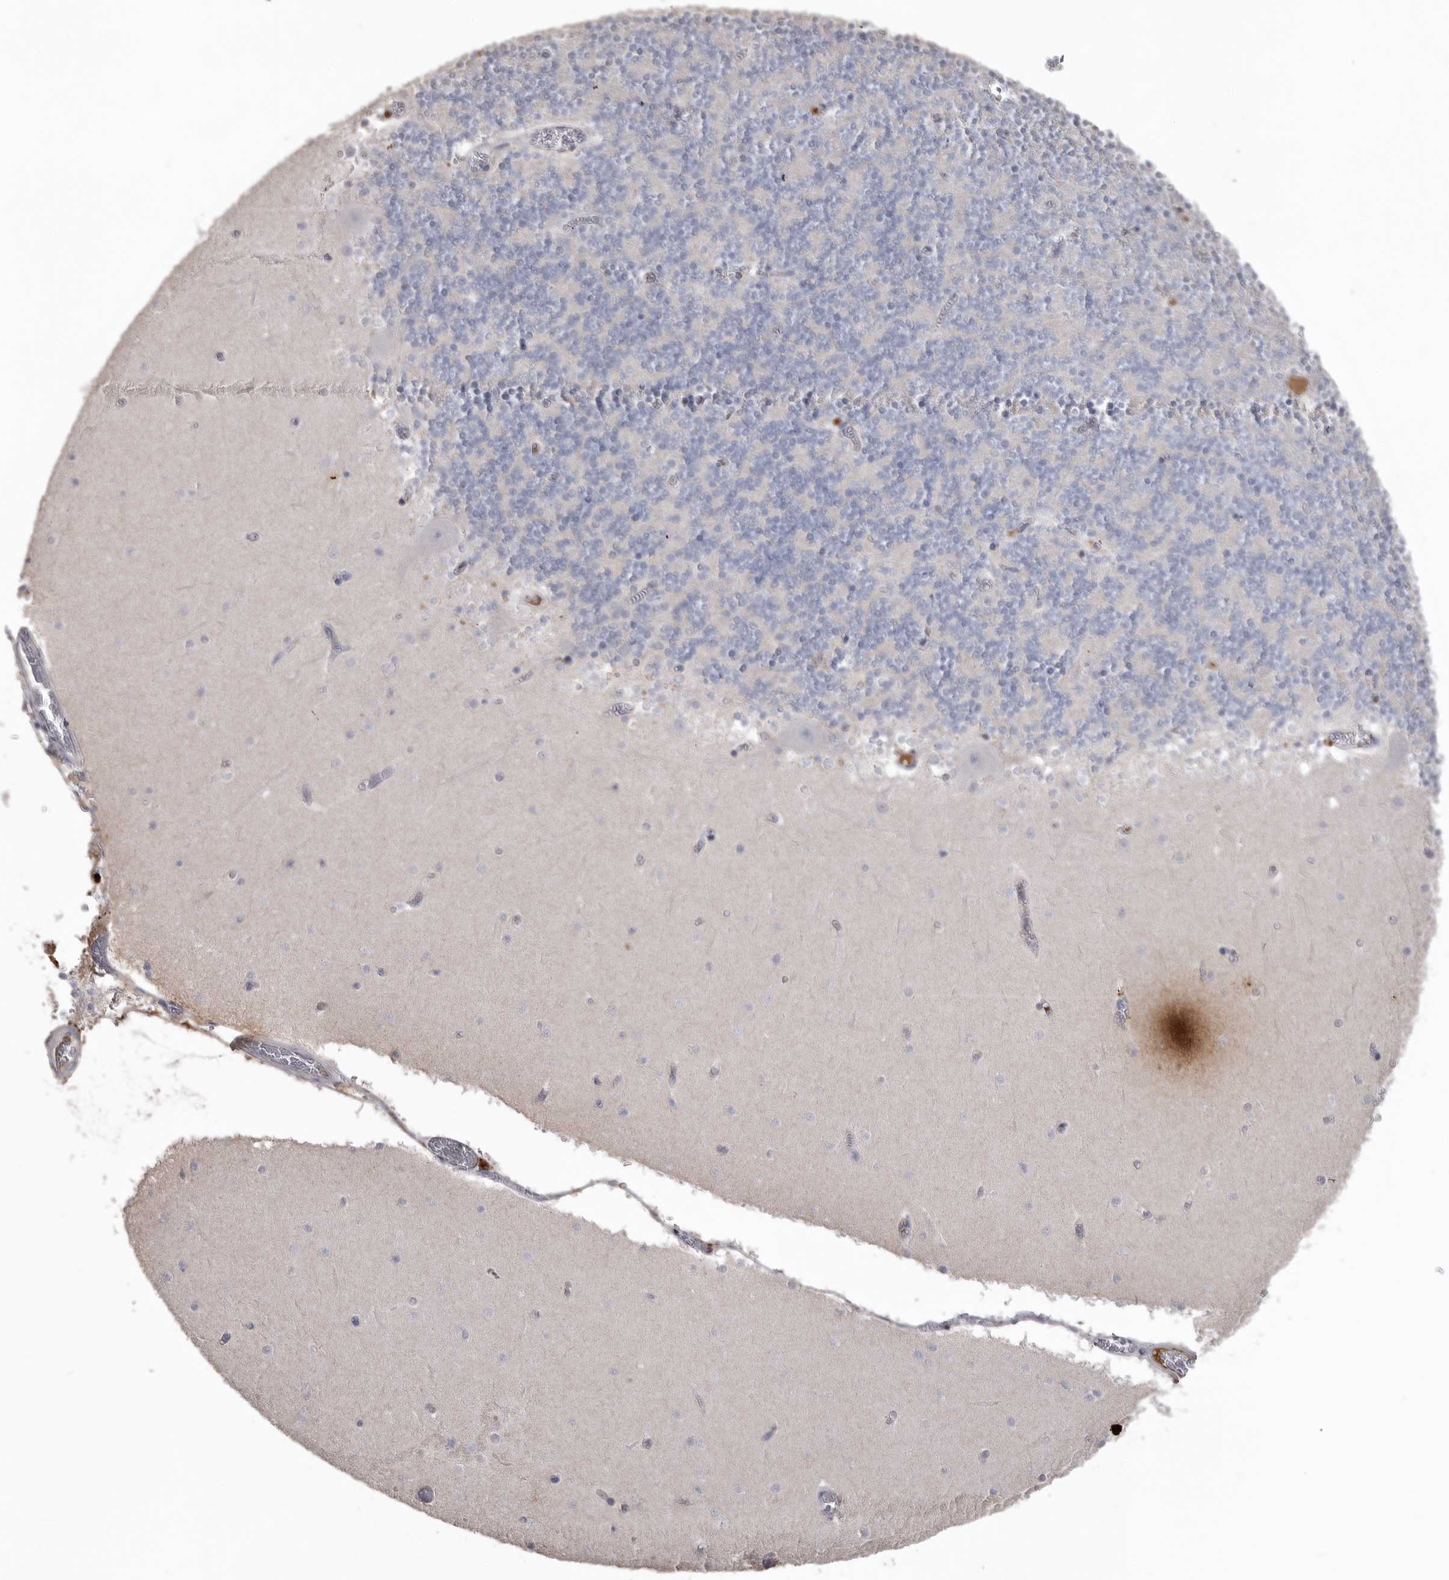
{"staining": {"intensity": "negative", "quantity": "none", "location": "none"}, "tissue": "cerebellum", "cell_type": "Cells in granular layer", "image_type": "normal", "snomed": [{"axis": "morphology", "description": "Normal tissue, NOS"}, {"axis": "topography", "description": "Cerebellum"}], "caption": "Normal cerebellum was stained to show a protein in brown. There is no significant expression in cells in granular layer. (Immunohistochemistry, brightfield microscopy, high magnification).", "gene": "AHSG", "patient": {"sex": "female", "age": 28}}